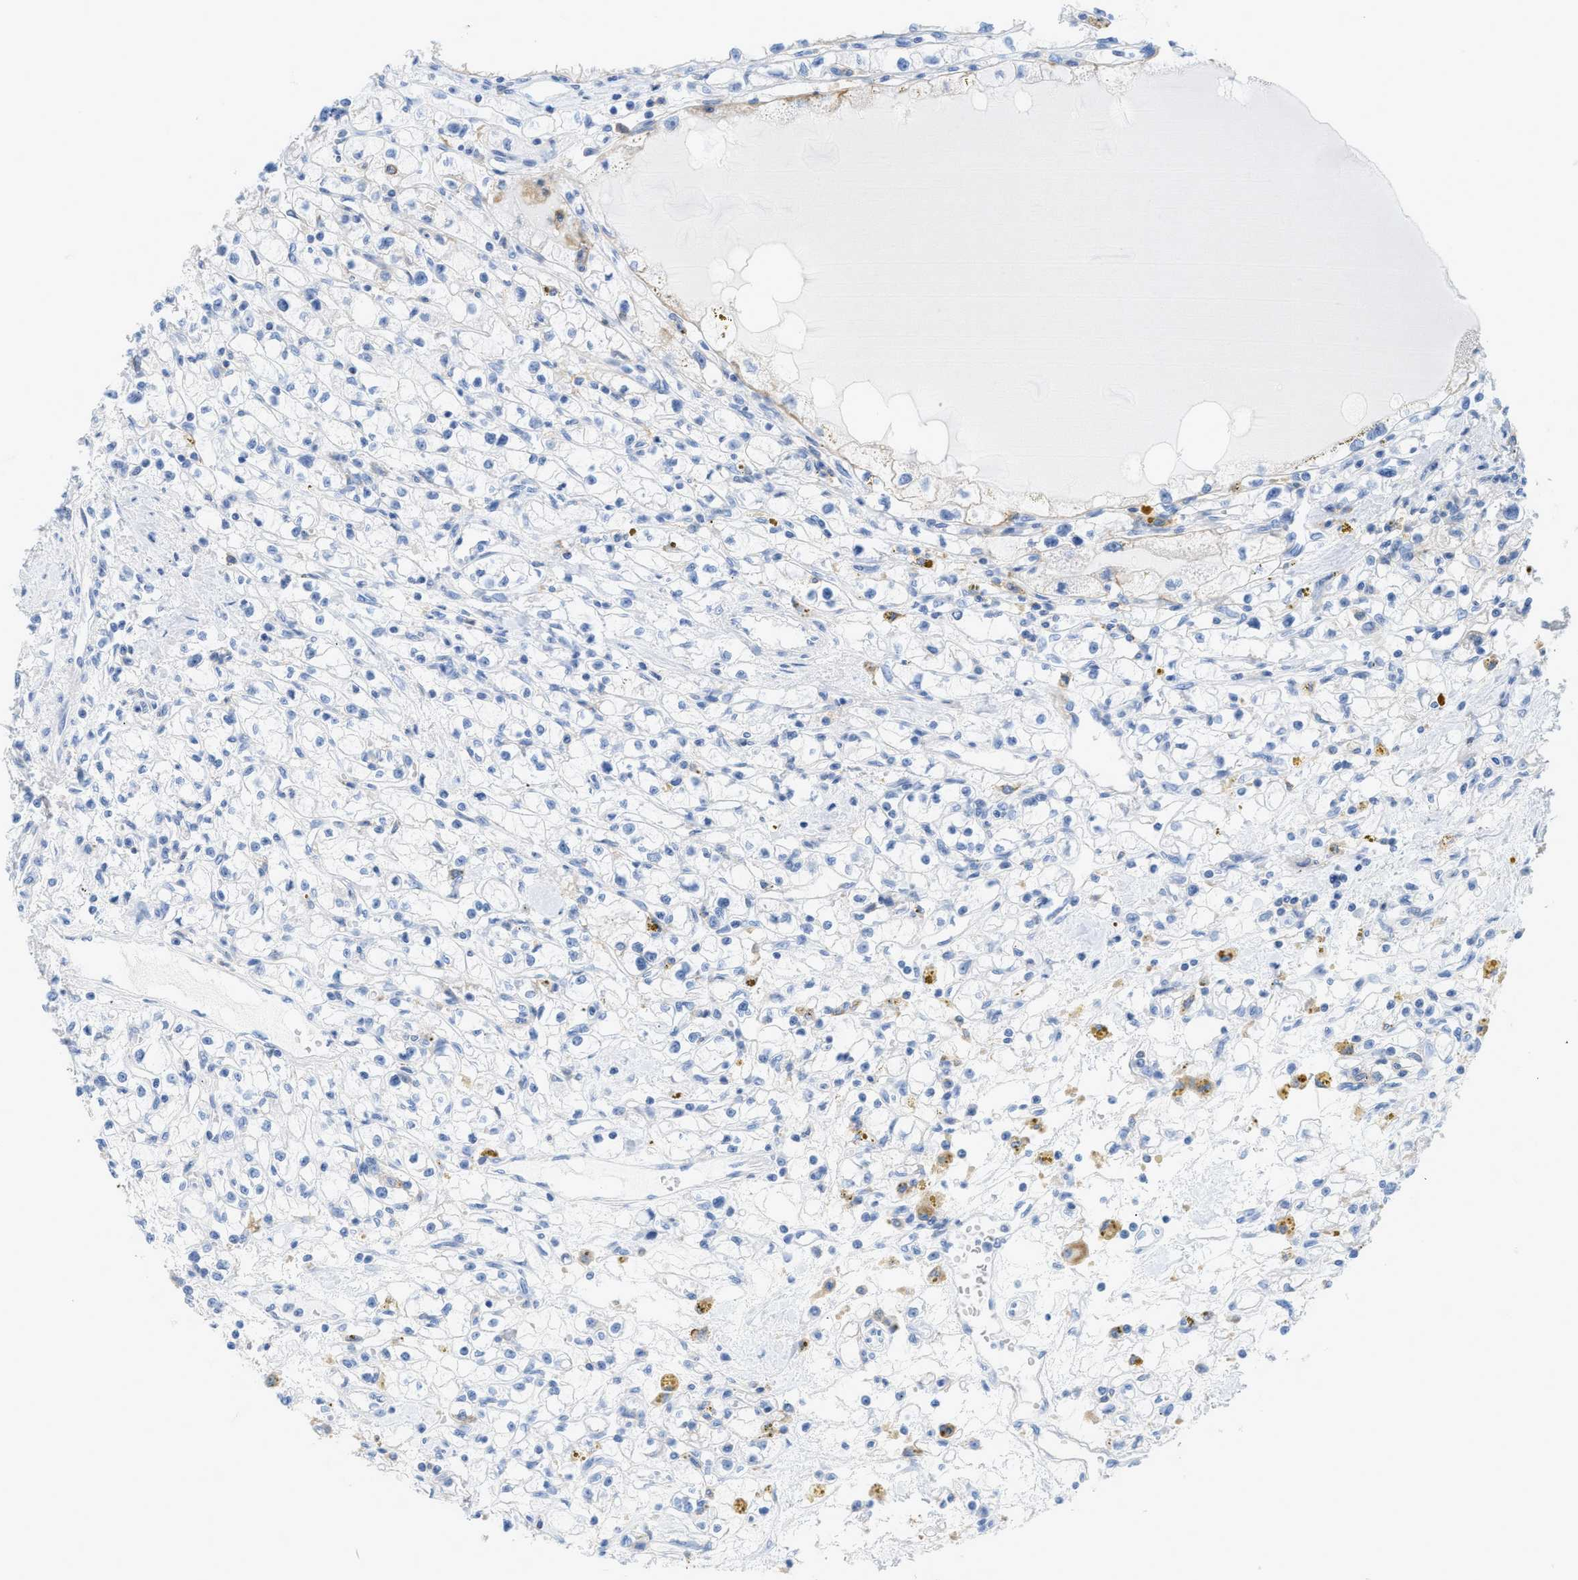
{"staining": {"intensity": "negative", "quantity": "none", "location": "none"}, "tissue": "renal cancer", "cell_type": "Tumor cells", "image_type": "cancer", "snomed": [{"axis": "morphology", "description": "Adenocarcinoma, NOS"}, {"axis": "topography", "description": "Kidney"}], "caption": "This image is of renal cancer stained with immunohistochemistry to label a protein in brown with the nuclei are counter-stained blue. There is no expression in tumor cells.", "gene": "SLC3A2", "patient": {"sex": "male", "age": 56}}